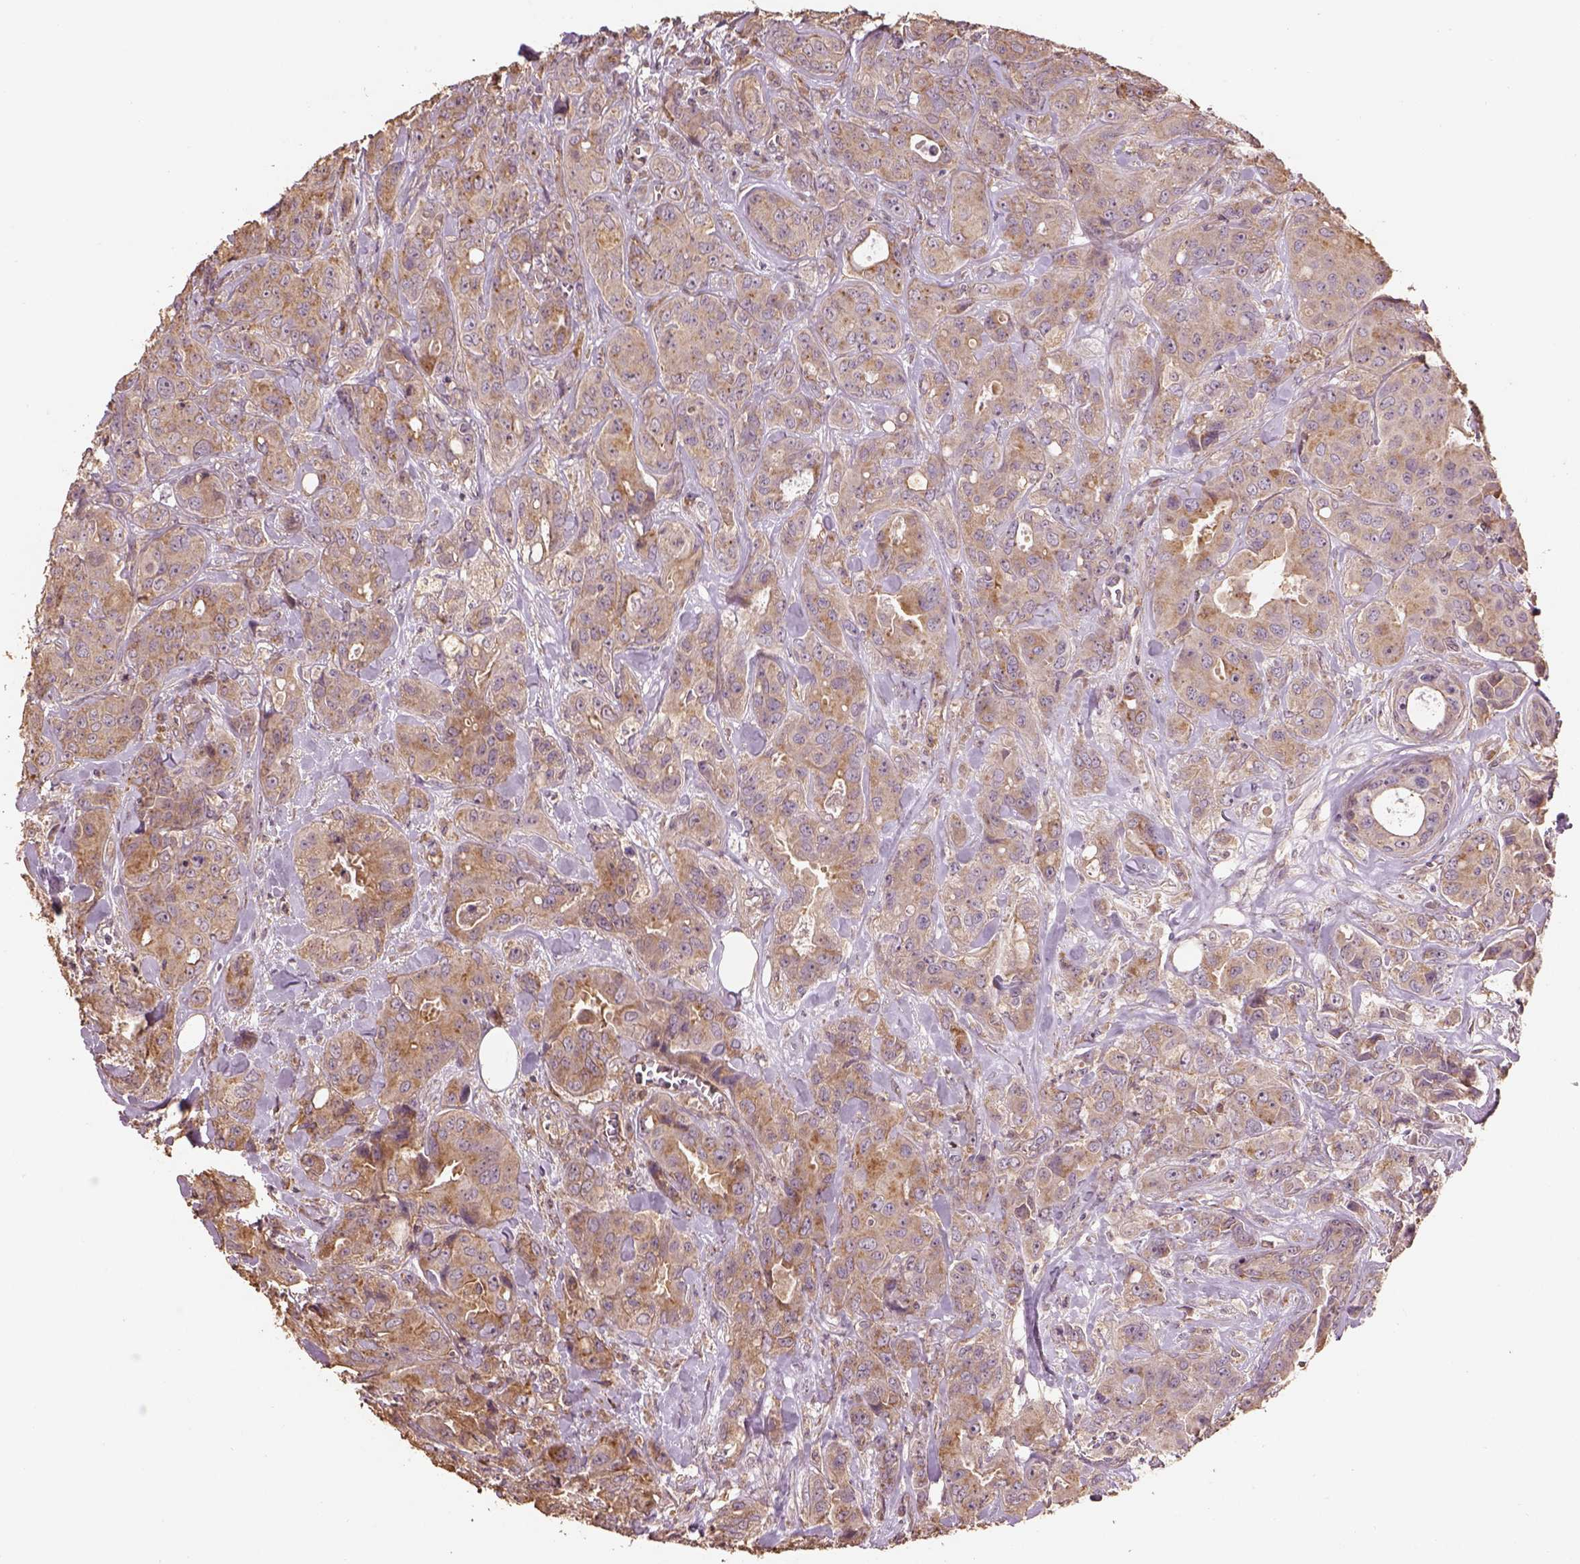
{"staining": {"intensity": "moderate", "quantity": "<25%", "location": "cytoplasmic/membranous"}, "tissue": "breast cancer", "cell_type": "Tumor cells", "image_type": "cancer", "snomed": [{"axis": "morphology", "description": "Duct carcinoma"}, {"axis": "topography", "description": "Breast"}], "caption": "A brown stain labels moderate cytoplasmic/membranous positivity of a protein in intraductal carcinoma (breast) tumor cells. The protein of interest is shown in brown color, while the nuclei are stained blue.", "gene": "AP1B1", "patient": {"sex": "female", "age": 43}}